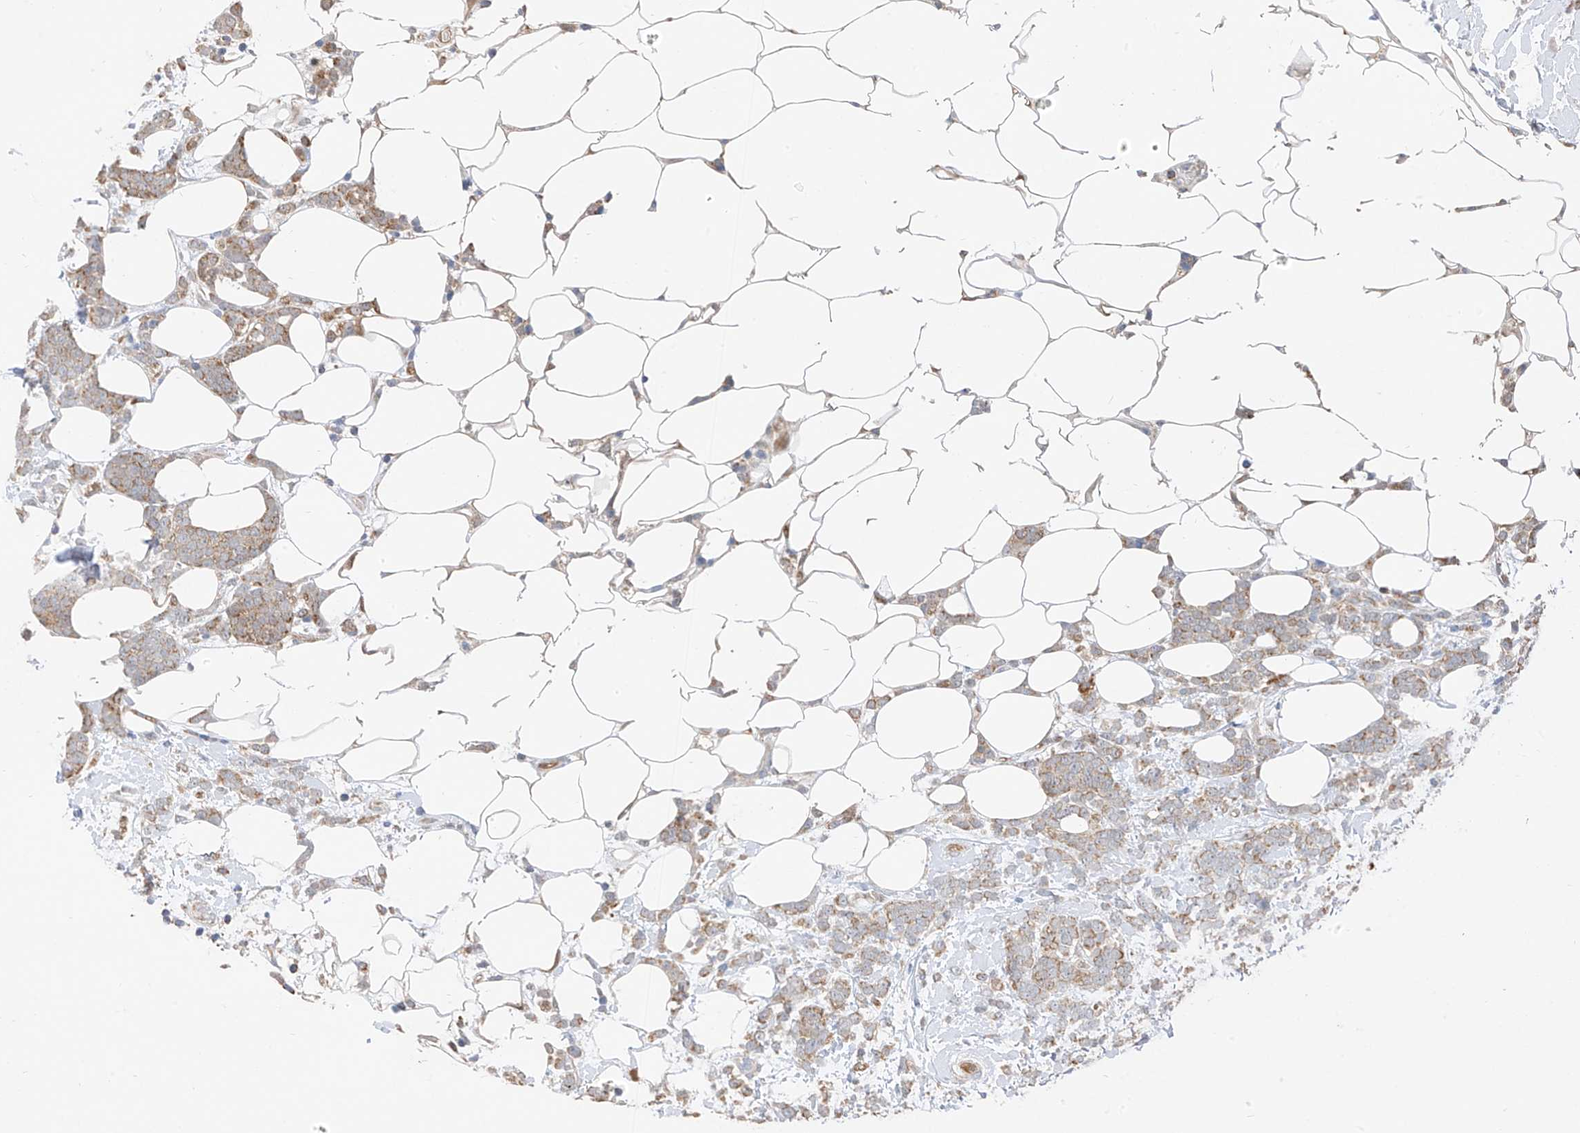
{"staining": {"intensity": "moderate", "quantity": ">75%", "location": "cytoplasmic/membranous"}, "tissue": "breast cancer", "cell_type": "Tumor cells", "image_type": "cancer", "snomed": [{"axis": "morphology", "description": "Lobular carcinoma"}, {"axis": "topography", "description": "Breast"}], "caption": "Lobular carcinoma (breast) tissue demonstrates moderate cytoplasmic/membranous expression in about >75% of tumor cells The staining was performed using DAB to visualize the protein expression in brown, while the nuclei were stained in blue with hematoxylin (Magnification: 20x).", "gene": "PPA2", "patient": {"sex": "female", "age": 58}}